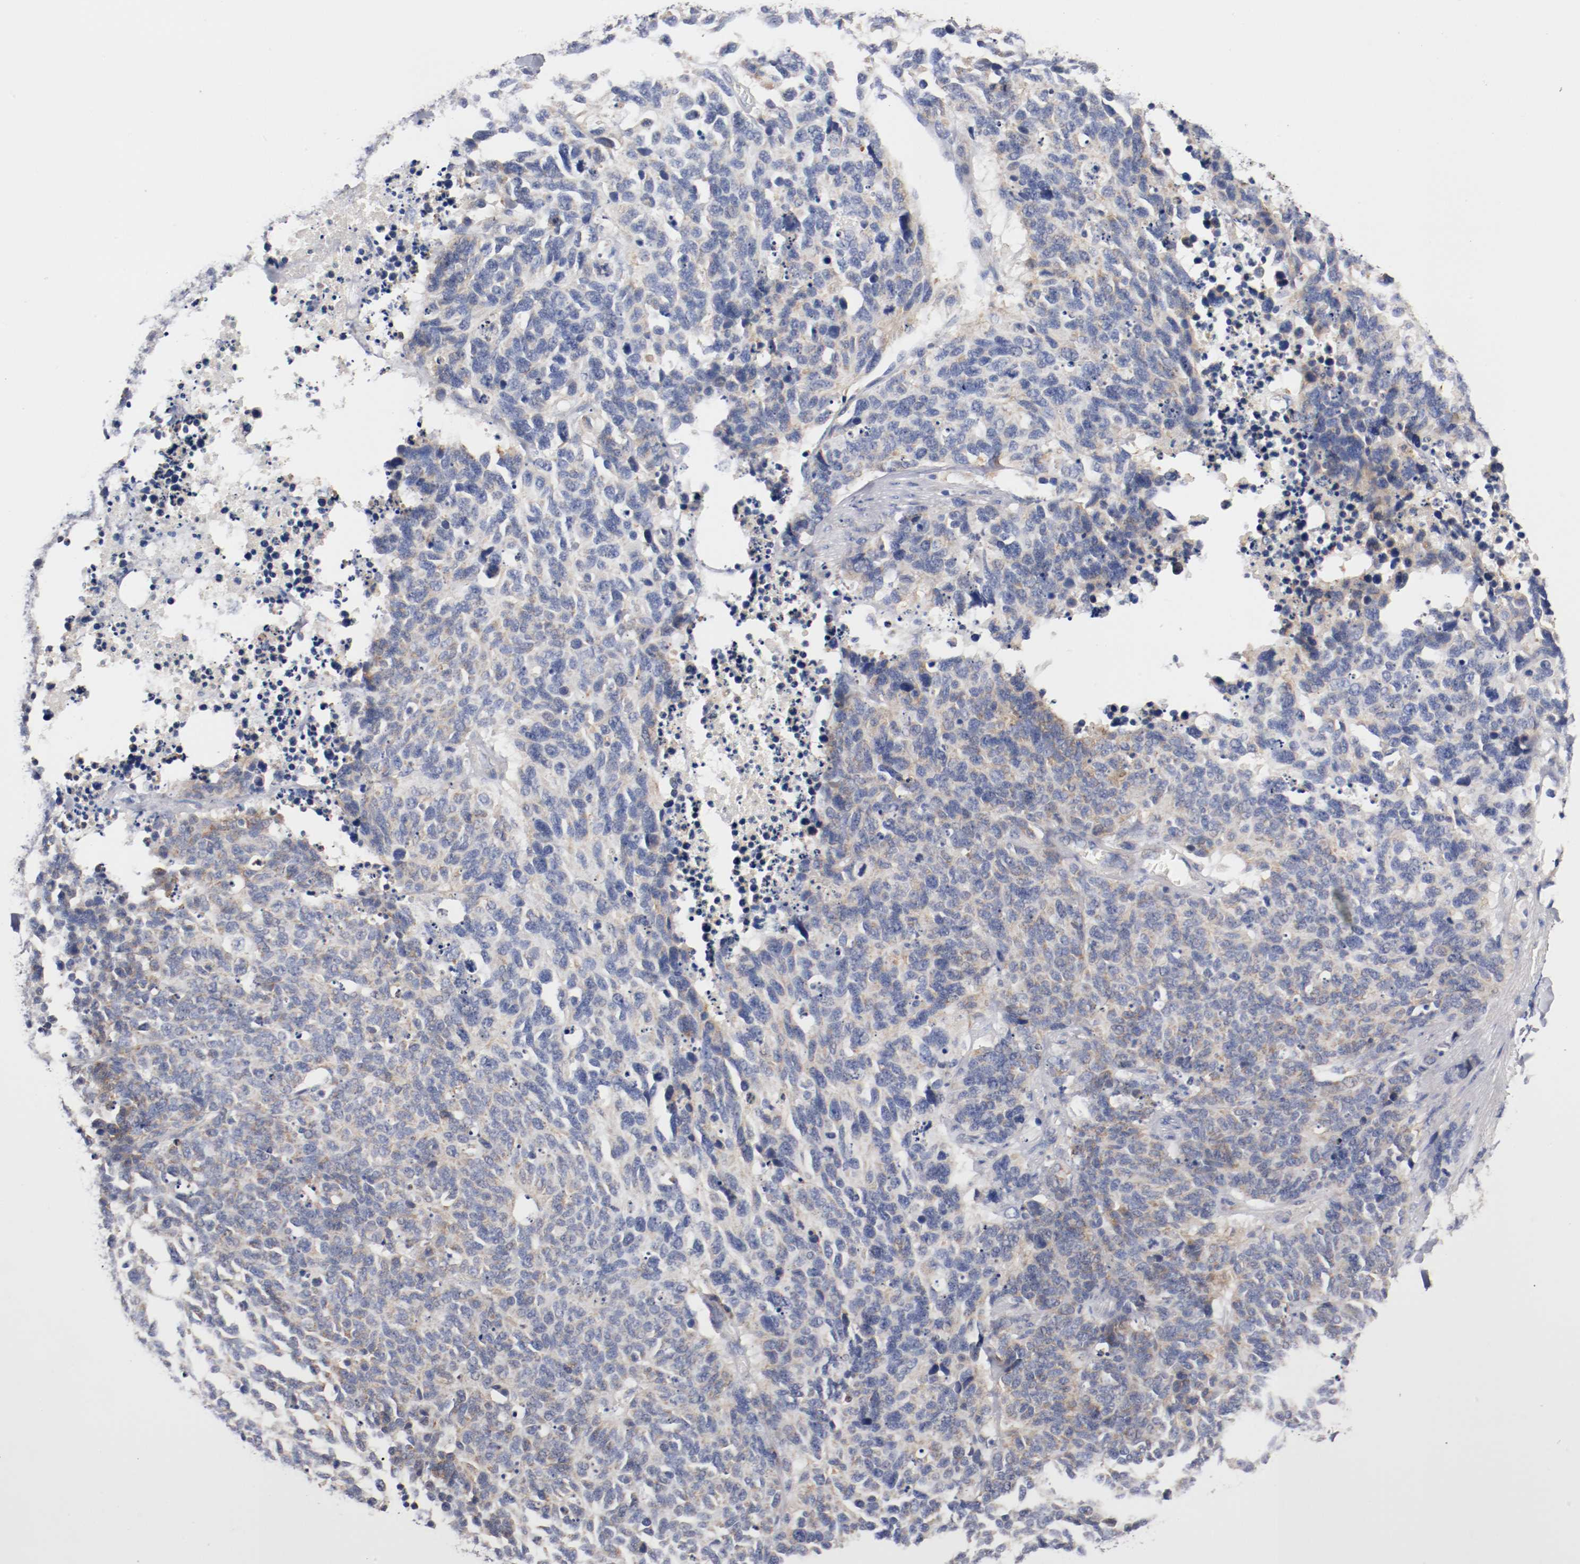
{"staining": {"intensity": "weak", "quantity": "<25%", "location": "cytoplasmic/membranous"}, "tissue": "lung cancer", "cell_type": "Tumor cells", "image_type": "cancer", "snomed": [{"axis": "morphology", "description": "Neoplasm, malignant, NOS"}, {"axis": "topography", "description": "Lung"}], "caption": "IHC histopathology image of neoplastic tissue: lung cancer (neoplasm (malignant)) stained with DAB (3,3'-diaminobenzidine) exhibits no significant protein staining in tumor cells. (Stains: DAB (3,3'-diaminobenzidine) immunohistochemistry with hematoxylin counter stain, Microscopy: brightfield microscopy at high magnification).", "gene": "PCSK6", "patient": {"sex": "female", "age": 58}}